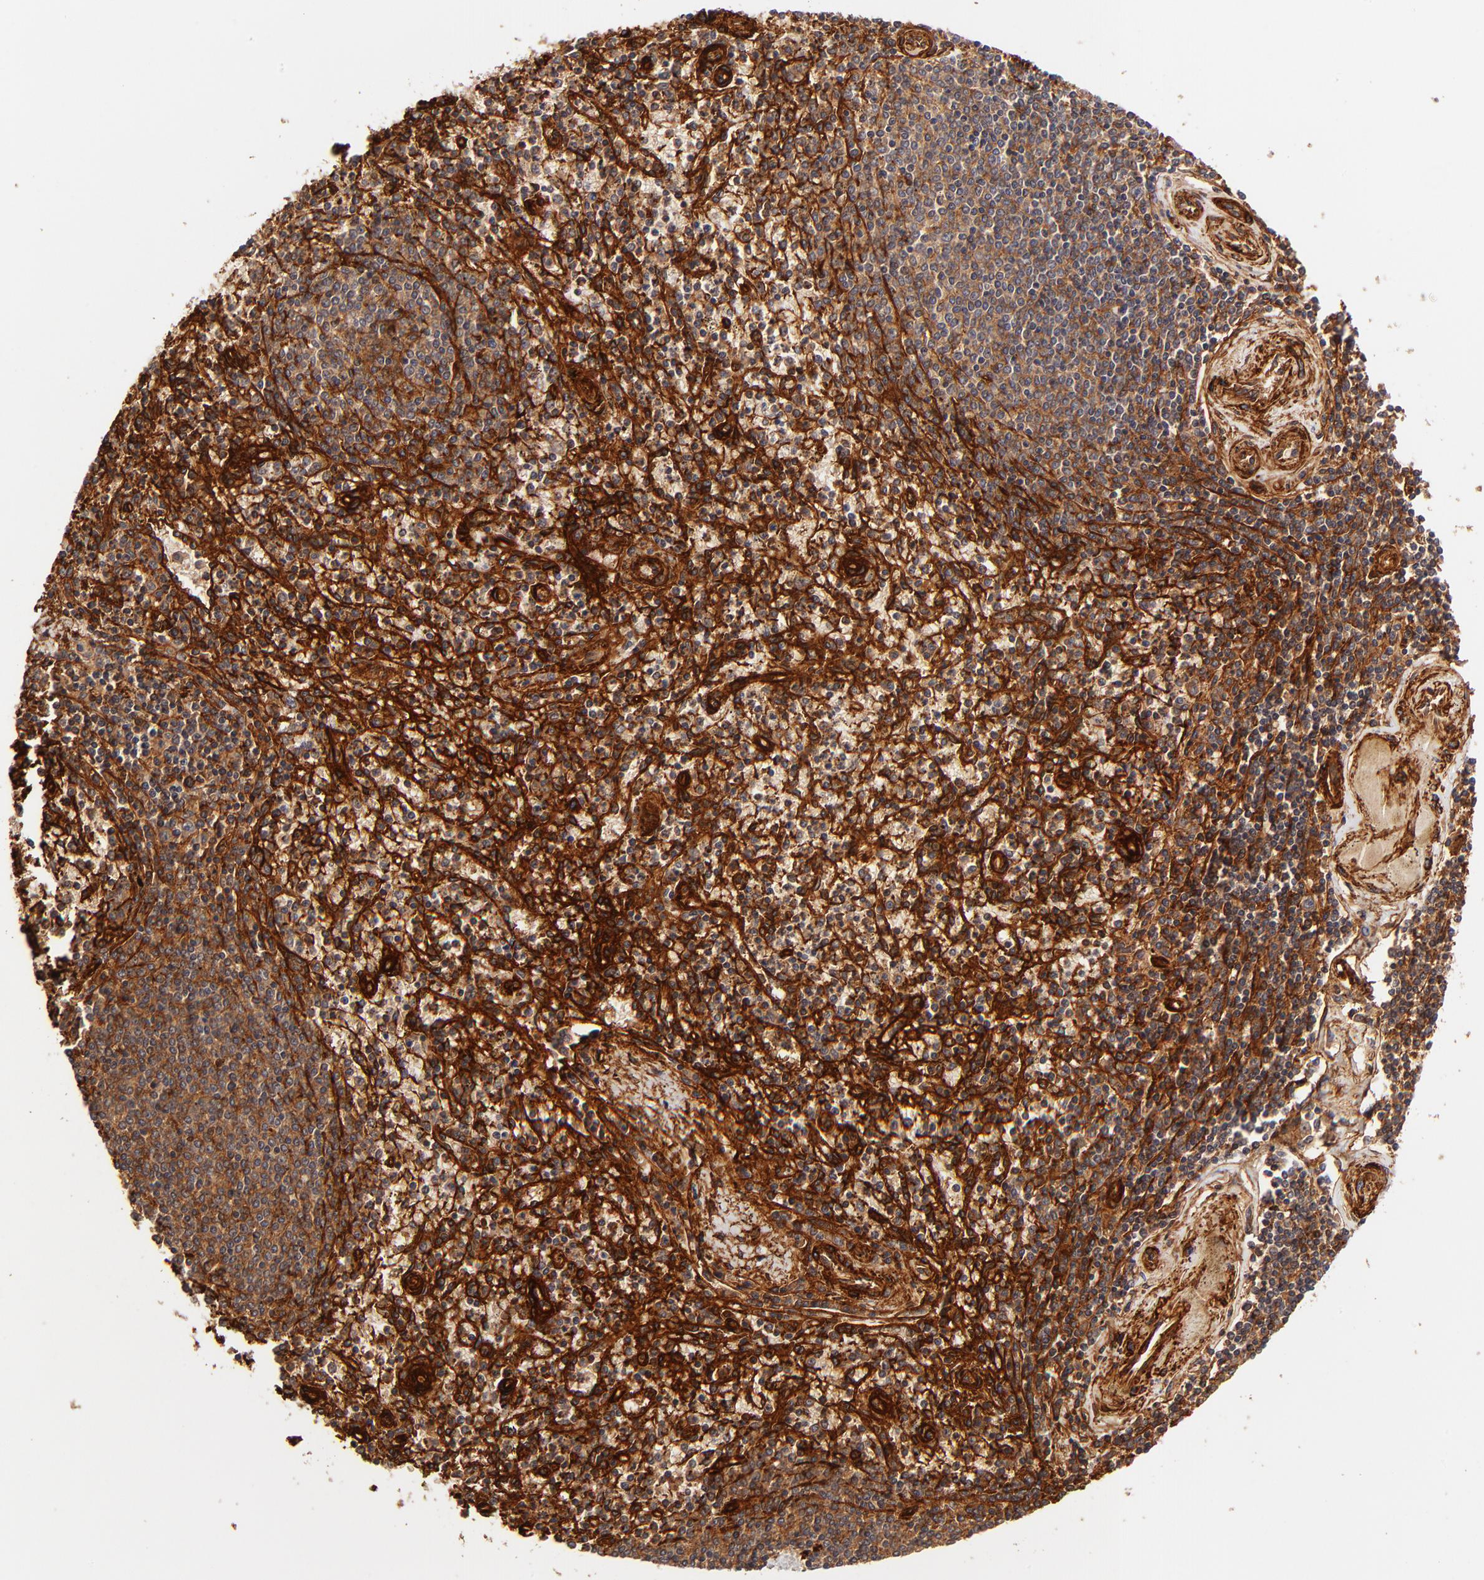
{"staining": {"intensity": "strong", "quantity": ">75%", "location": "cytoplasmic/membranous"}, "tissue": "spleen", "cell_type": "Cells in red pulp", "image_type": "normal", "snomed": [{"axis": "morphology", "description": "Normal tissue, NOS"}, {"axis": "topography", "description": "Spleen"}], "caption": "Immunohistochemistry histopathology image of benign spleen stained for a protein (brown), which exhibits high levels of strong cytoplasmic/membranous expression in approximately >75% of cells in red pulp.", "gene": "ITGB1", "patient": {"sex": "male", "age": 72}}